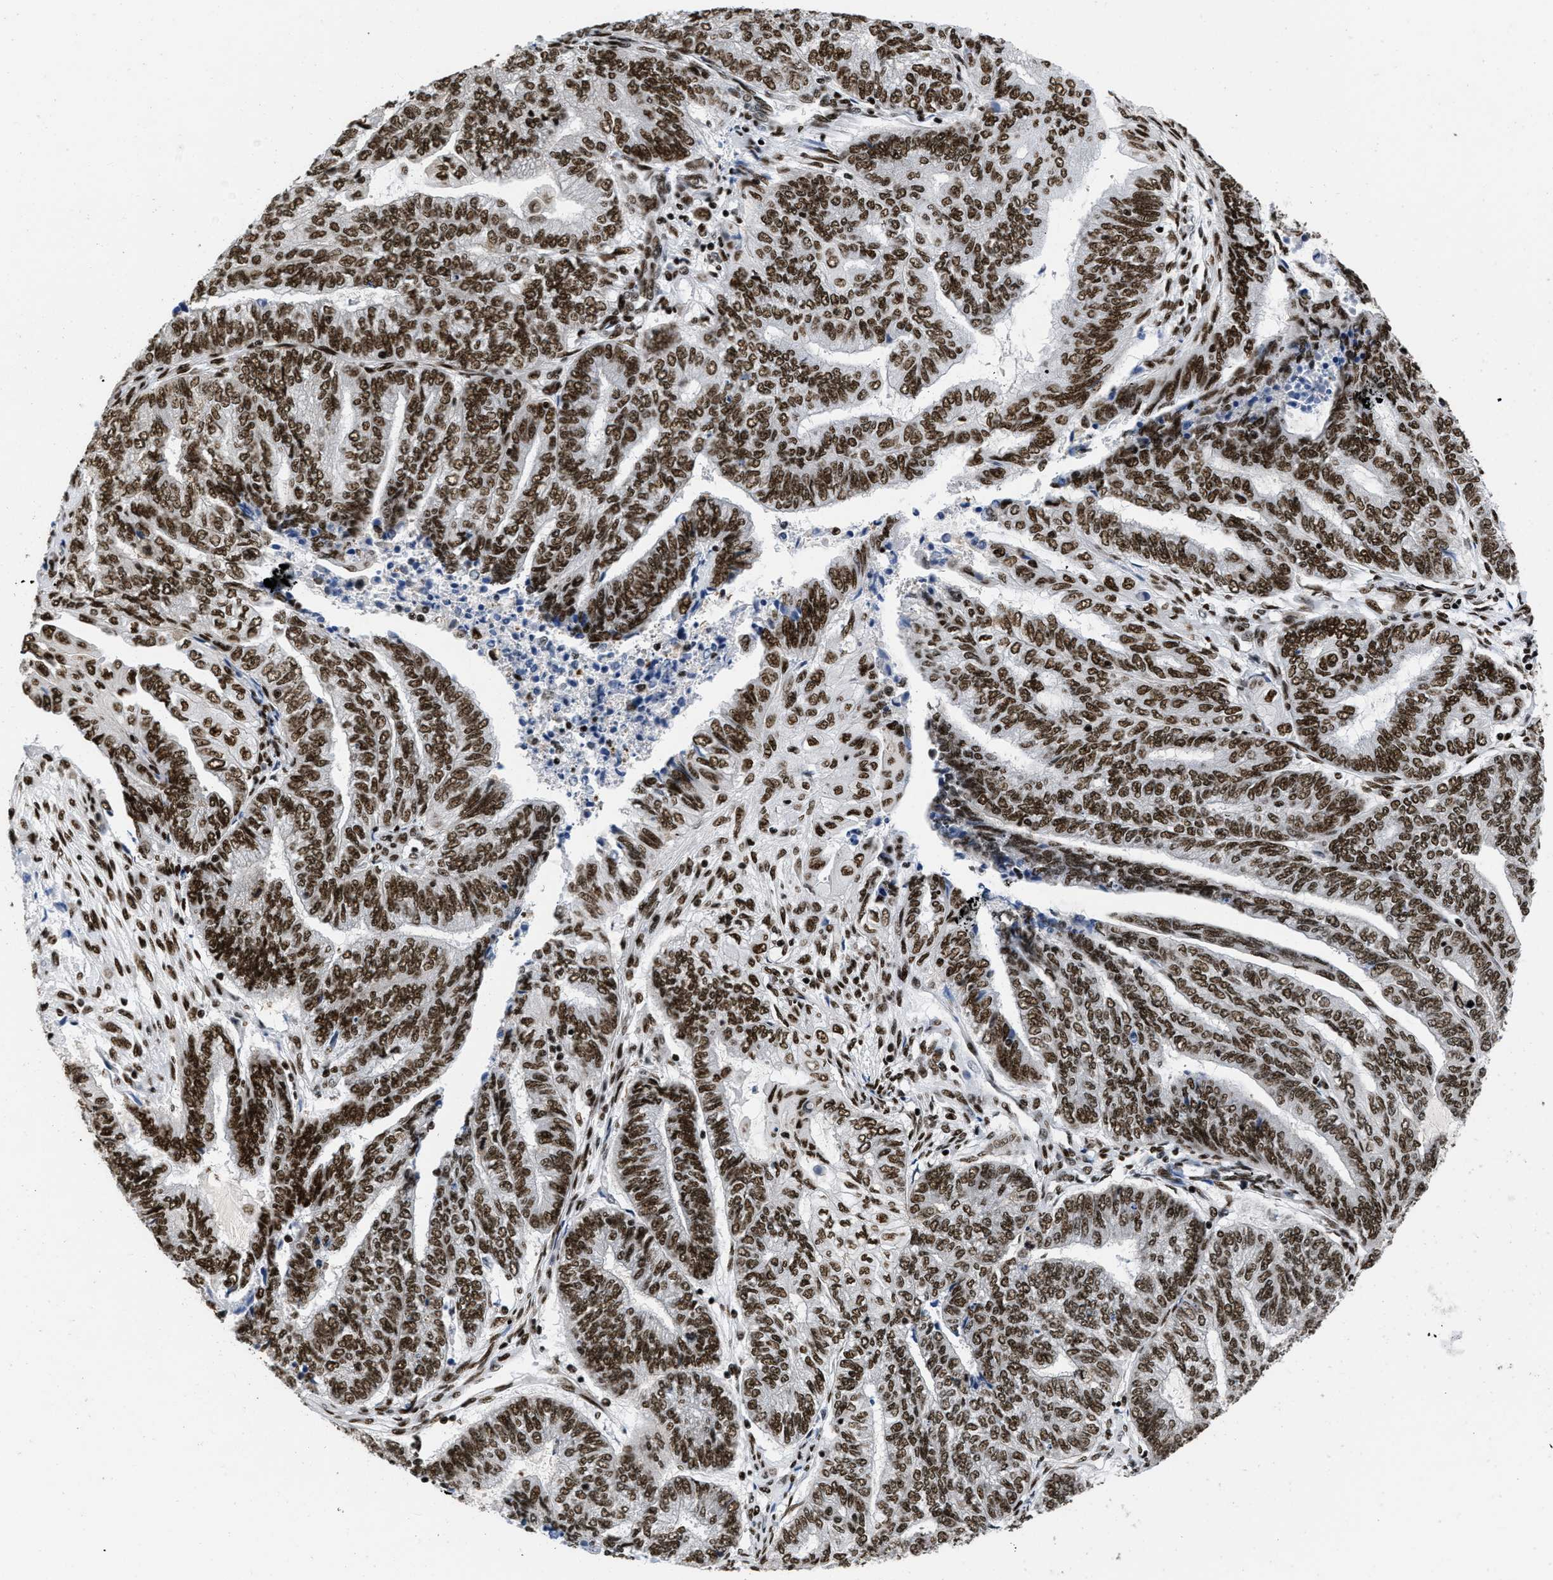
{"staining": {"intensity": "strong", "quantity": ">75%", "location": "nuclear"}, "tissue": "endometrial cancer", "cell_type": "Tumor cells", "image_type": "cancer", "snomed": [{"axis": "morphology", "description": "Adenocarcinoma, NOS"}, {"axis": "topography", "description": "Uterus"}, {"axis": "topography", "description": "Endometrium"}], "caption": "The photomicrograph demonstrates immunohistochemical staining of adenocarcinoma (endometrial). There is strong nuclear staining is seen in approximately >75% of tumor cells. The protein is stained brown, and the nuclei are stained in blue (DAB (3,3'-diaminobenzidine) IHC with brightfield microscopy, high magnification).", "gene": "CREB1", "patient": {"sex": "female", "age": 70}}